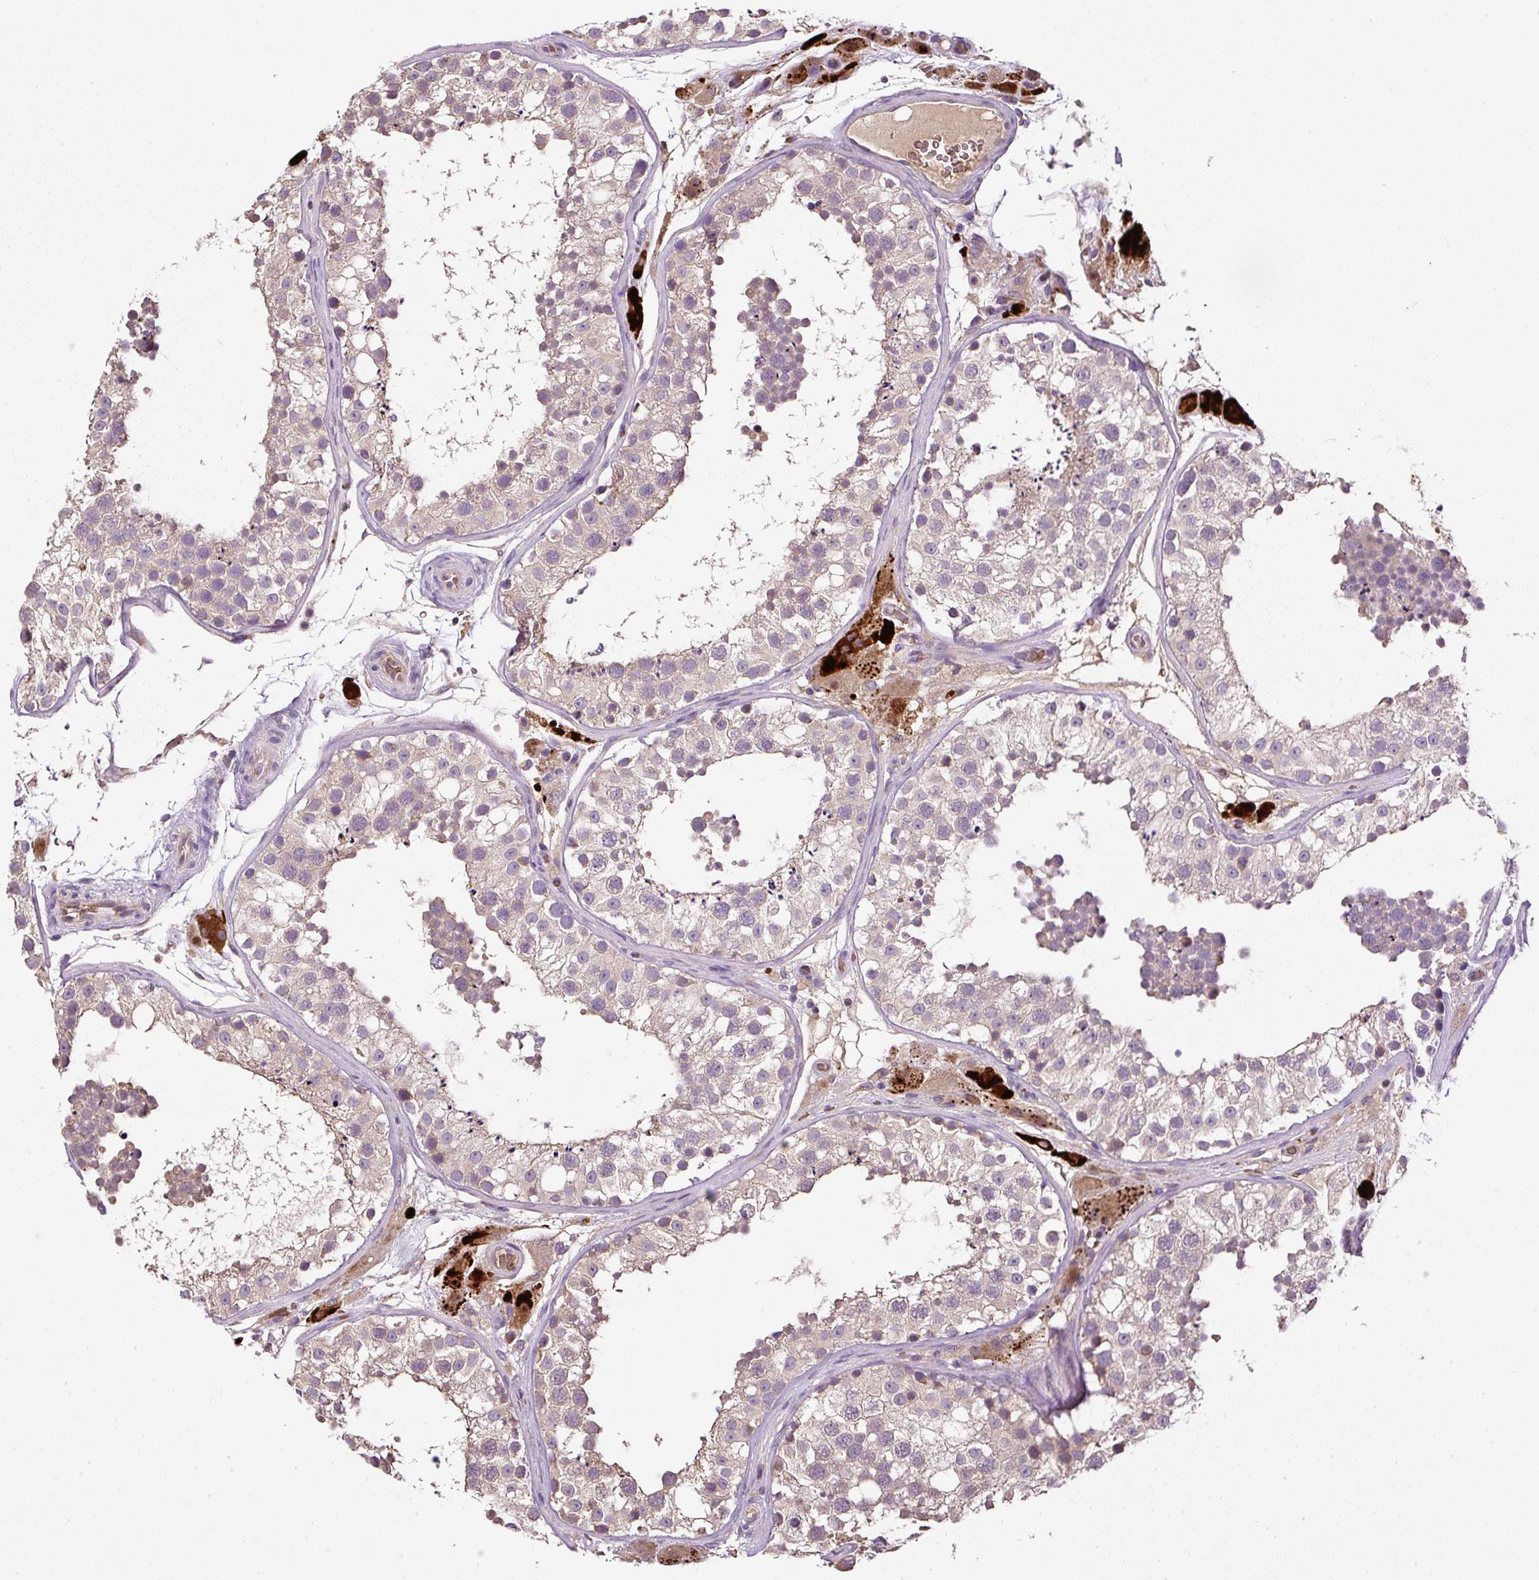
{"staining": {"intensity": "negative", "quantity": "none", "location": "none"}, "tissue": "testis", "cell_type": "Cells in seminiferous ducts", "image_type": "normal", "snomed": [{"axis": "morphology", "description": "Normal tissue, NOS"}, {"axis": "topography", "description": "Testis"}], "caption": "This is a micrograph of immunohistochemistry staining of benign testis, which shows no expression in cells in seminiferous ducts. Brightfield microscopy of immunohistochemistry stained with DAB (brown) and hematoxylin (blue), captured at high magnification.", "gene": "CXCL13", "patient": {"sex": "male", "age": 26}}